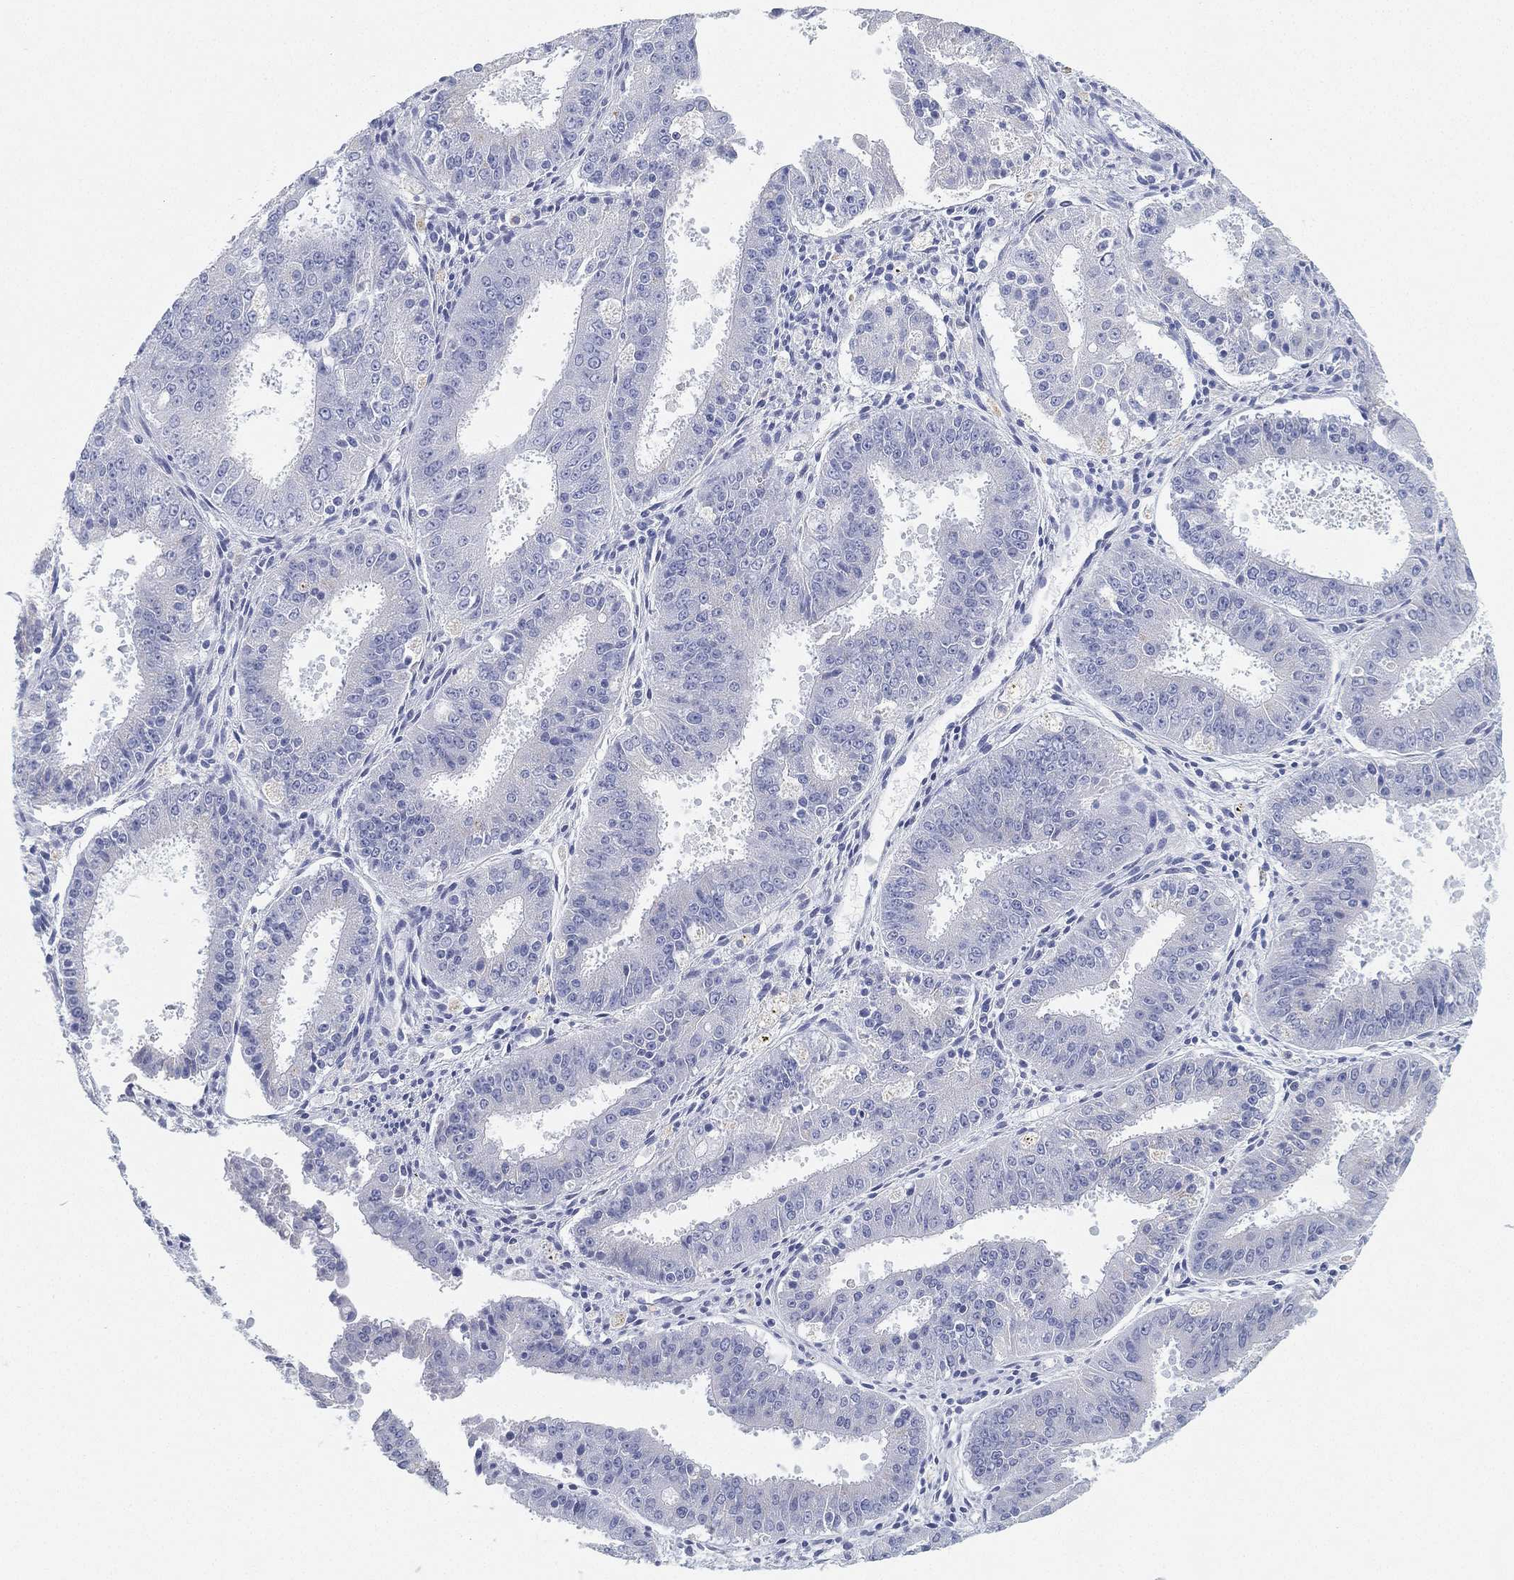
{"staining": {"intensity": "negative", "quantity": "none", "location": "none"}, "tissue": "ovarian cancer", "cell_type": "Tumor cells", "image_type": "cancer", "snomed": [{"axis": "morphology", "description": "Carcinoma, endometroid"}, {"axis": "topography", "description": "Ovary"}], "caption": "A micrograph of ovarian cancer (endometroid carcinoma) stained for a protein exhibits no brown staining in tumor cells.", "gene": "GPR61", "patient": {"sex": "female", "age": 42}}